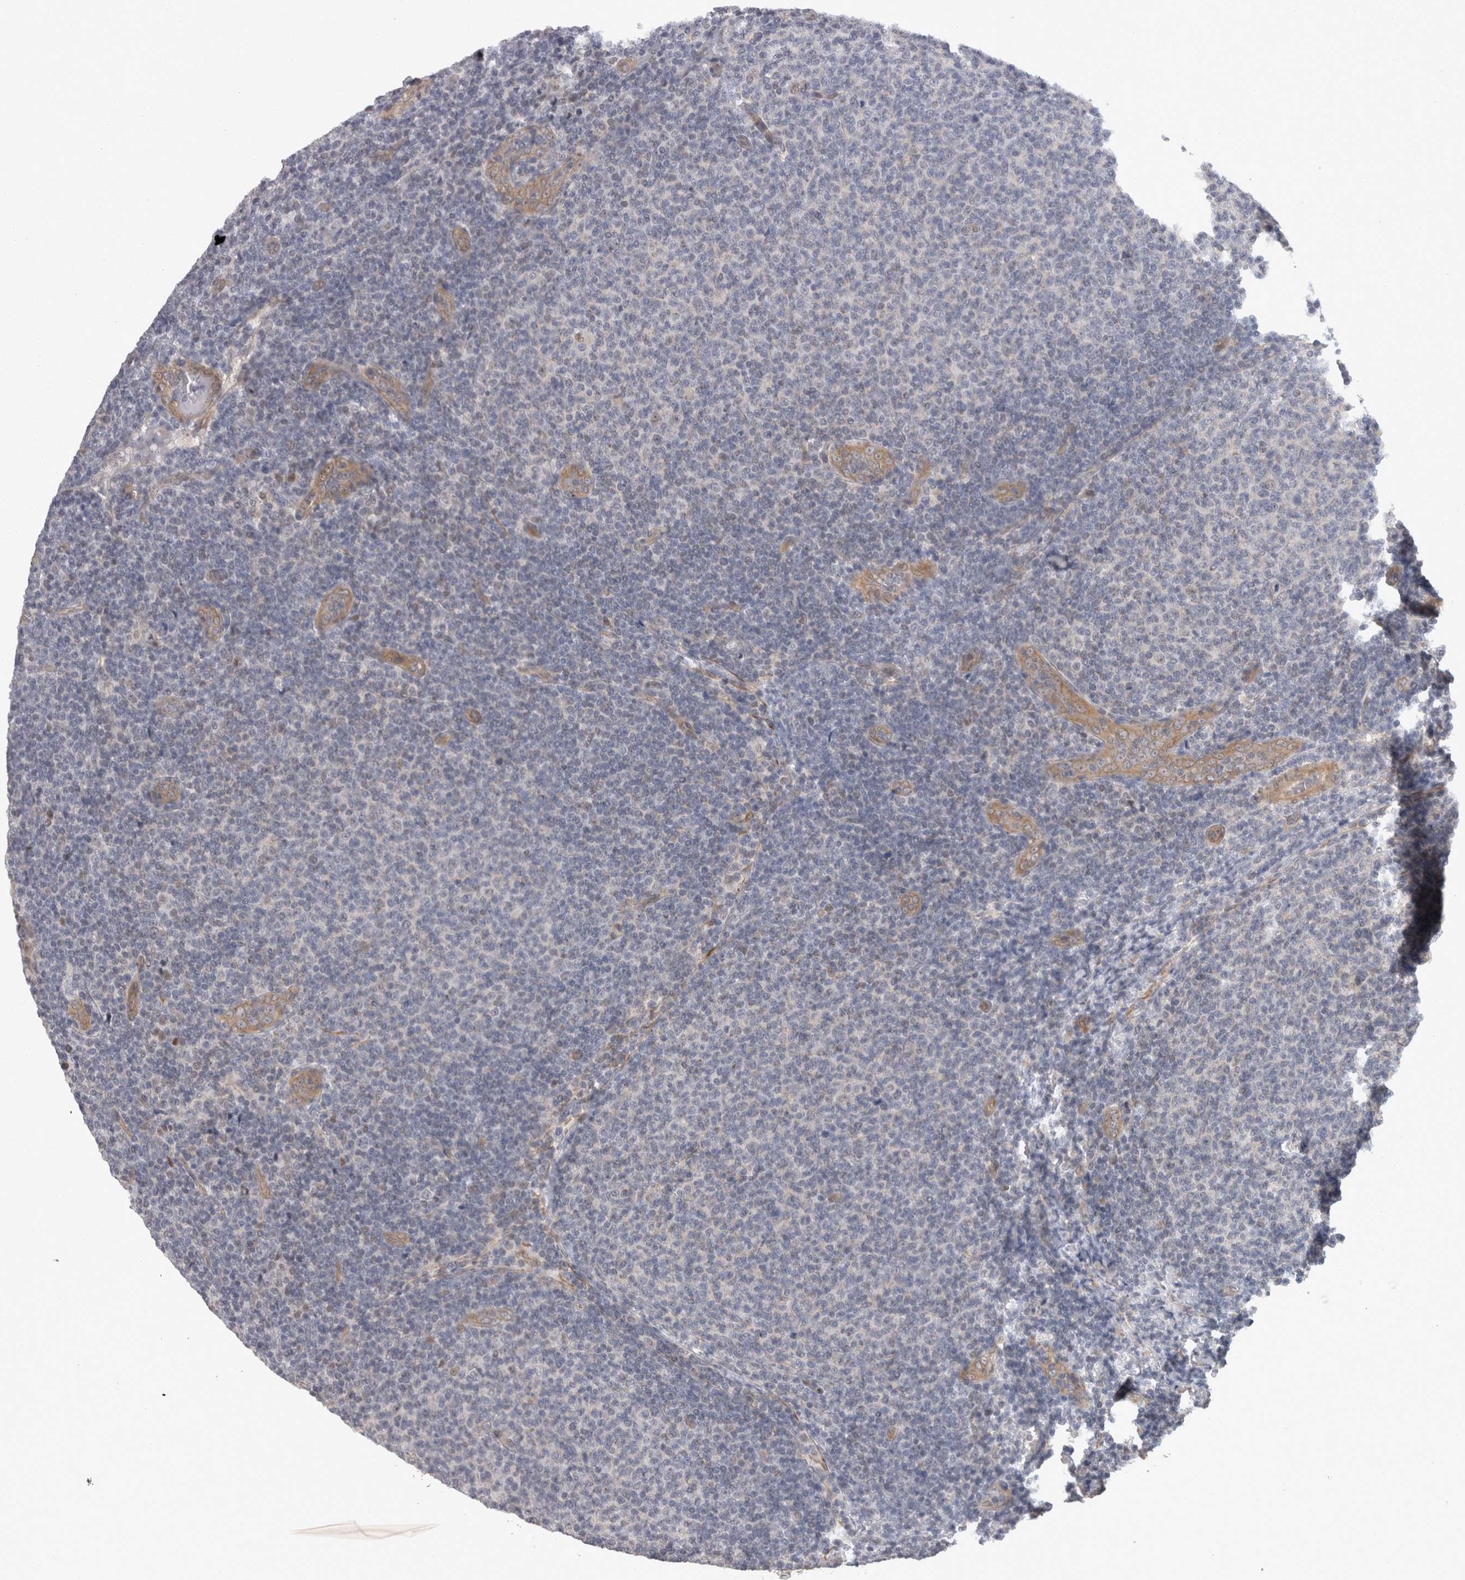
{"staining": {"intensity": "negative", "quantity": "none", "location": "none"}, "tissue": "lymphoma", "cell_type": "Tumor cells", "image_type": "cancer", "snomed": [{"axis": "morphology", "description": "Malignant lymphoma, non-Hodgkin's type, Low grade"}, {"axis": "topography", "description": "Lymph node"}], "caption": "Human low-grade malignant lymphoma, non-Hodgkin's type stained for a protein using immunohistochemistry exhibits no expression in tumor cells.", "gene": "RMDN1", "patient": {"sex": "male", "age": 66}}